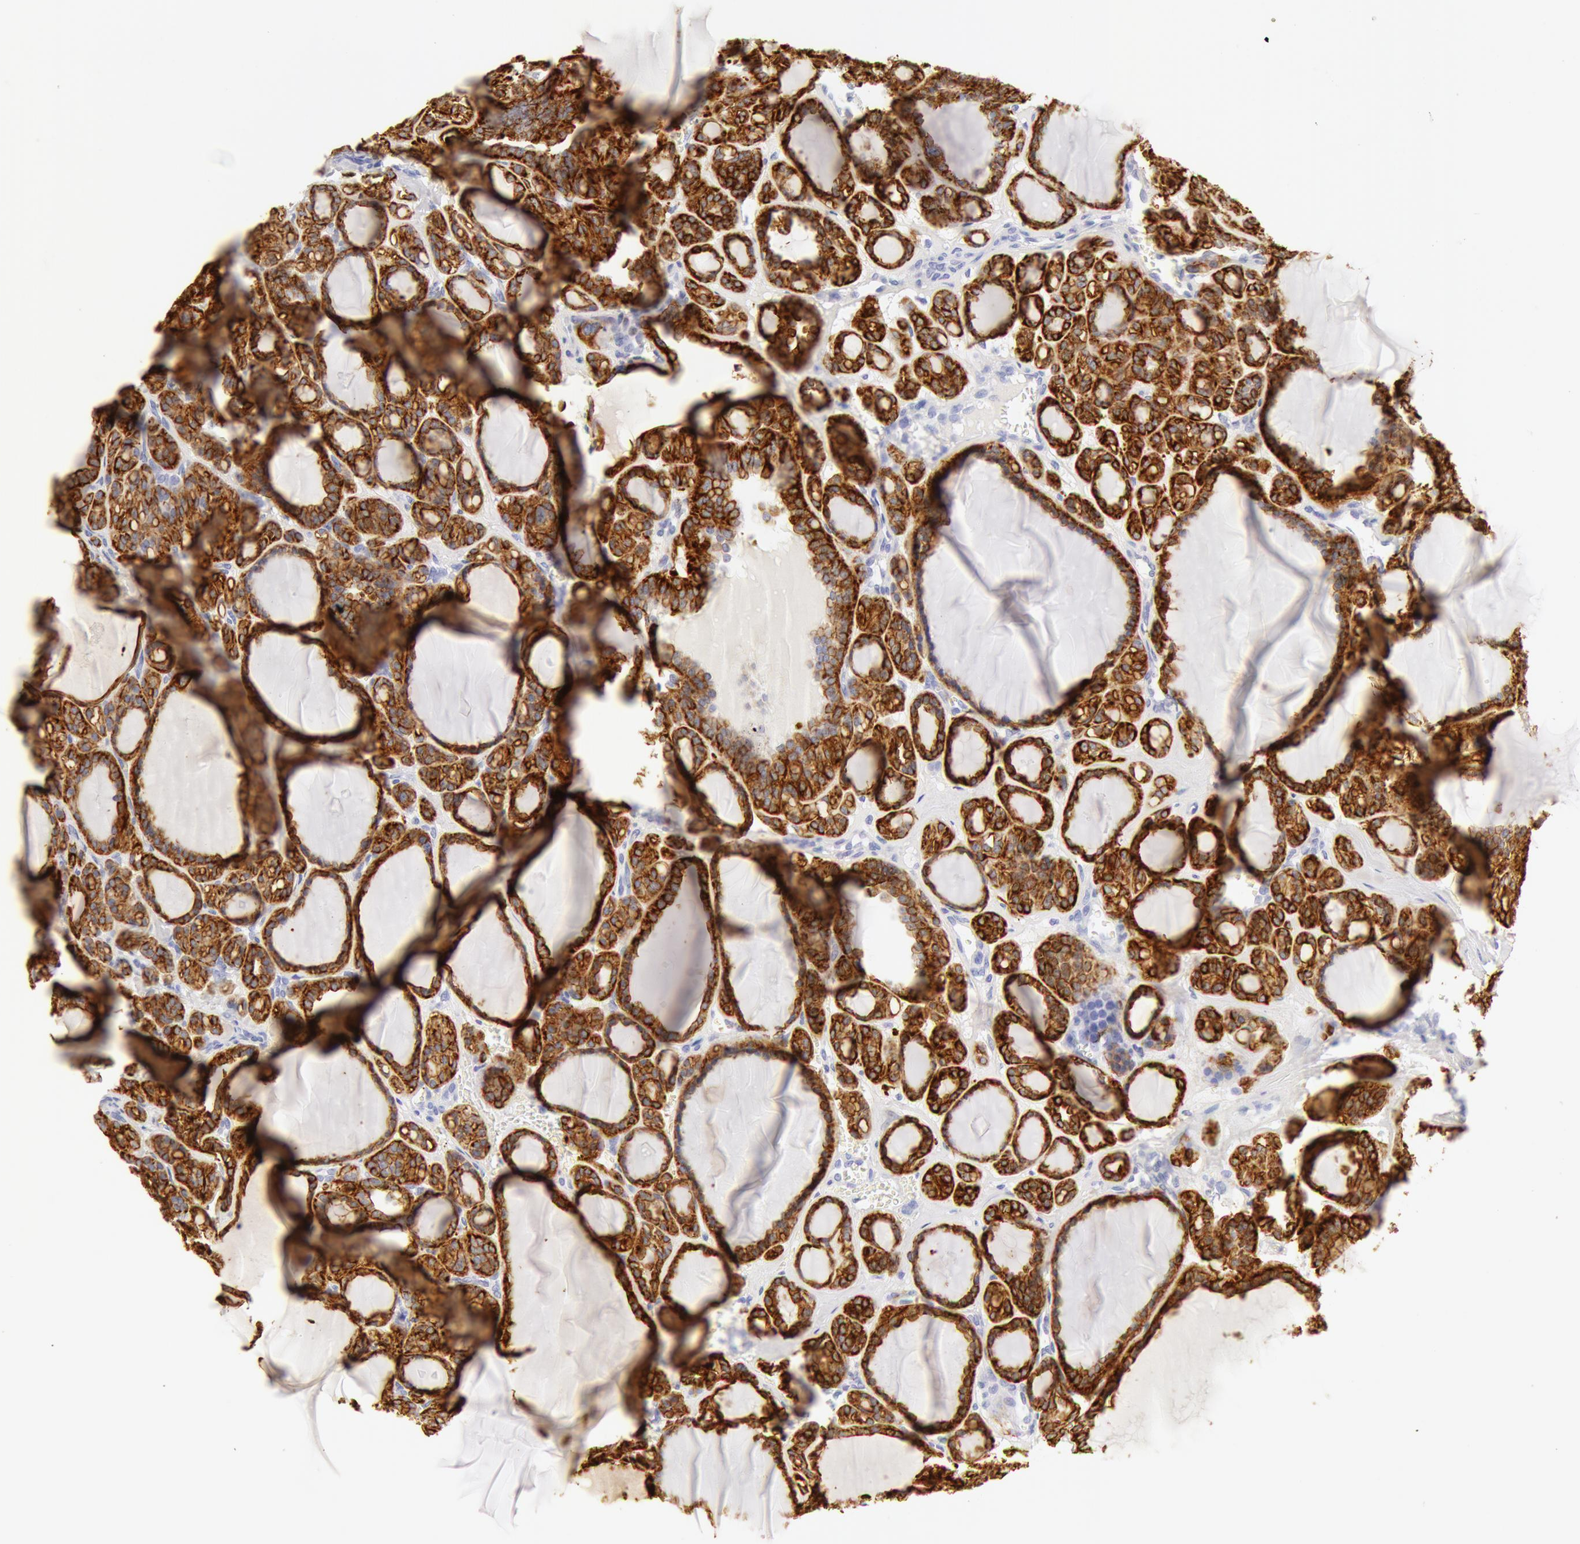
{"staining": {"intensity": "strong", "quantity": ">75%", "location": "cytoplasmic/membranous"}, "tissue": "thyroid cancer", "cell_type": "Tumor cells", "image_type": "cancer", "snomed": [{"axis": "morphology", "description": "Follicular adenoma carcinoma, NOS"}, {"axis": "topography", "description": "Thyroid gland"}], "caption": "Immunohistochemical staining of follicular adenoma carcinoma (thyroid) displays high levels of strong cytoplasmic/membranous positivity in about >75% of tumor cells.", "gene": "KRT8", "patient": {"sex": "female", "age": 71}}